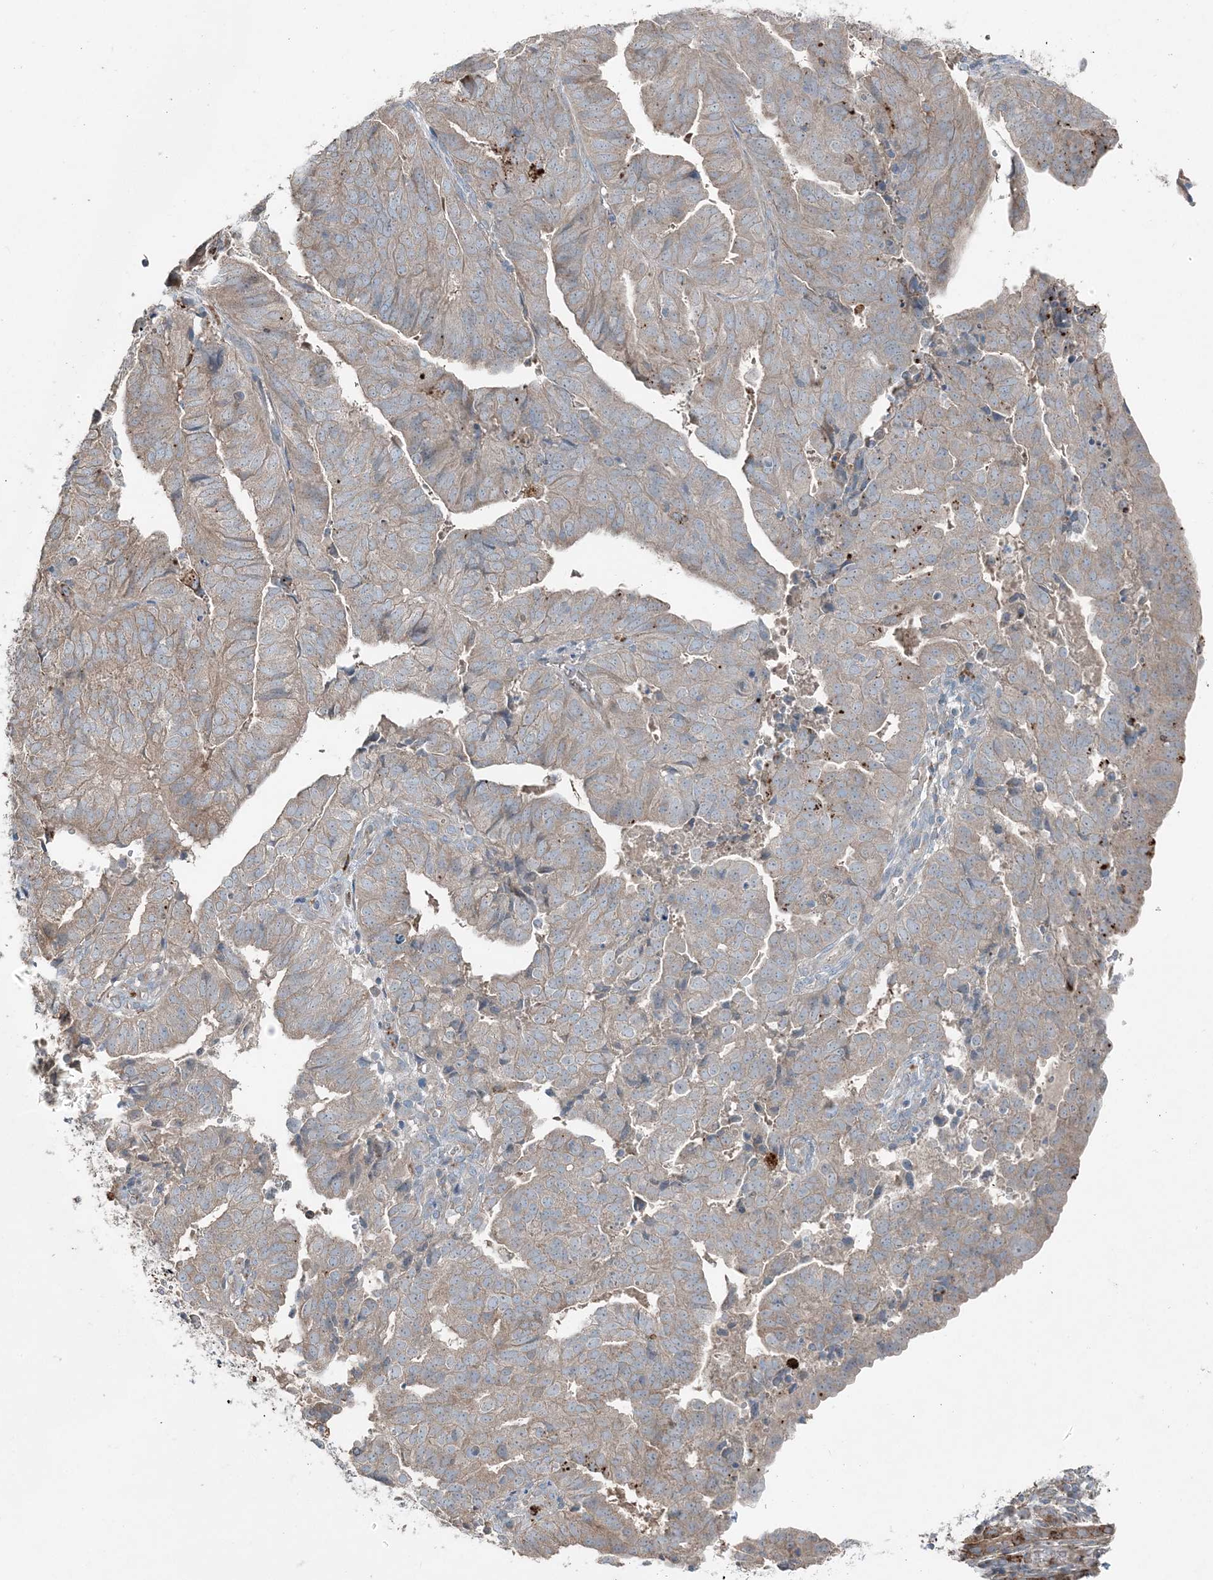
{"staining": {"intensity": "weak", "quantity": "25%-75%", "location": "cytoplasmic/membranous"}, "tissue": "endometrial cancer", "cell_type": "Tumor cells", "image_type": "cancer", "snomed": [{"axis": "morphology", "description": "Adenocarcinoma, NOS"}, {"axis": "topography", "description": "Uterus"}], "caption": "Tumor cells display low levels of weak cytoplasmic/membranous expression in about 25%-75% of cells in endometrial cancer (adenocarcinoma).", "gene": "KY", "patient": {"sex": "female", "age": 77}}